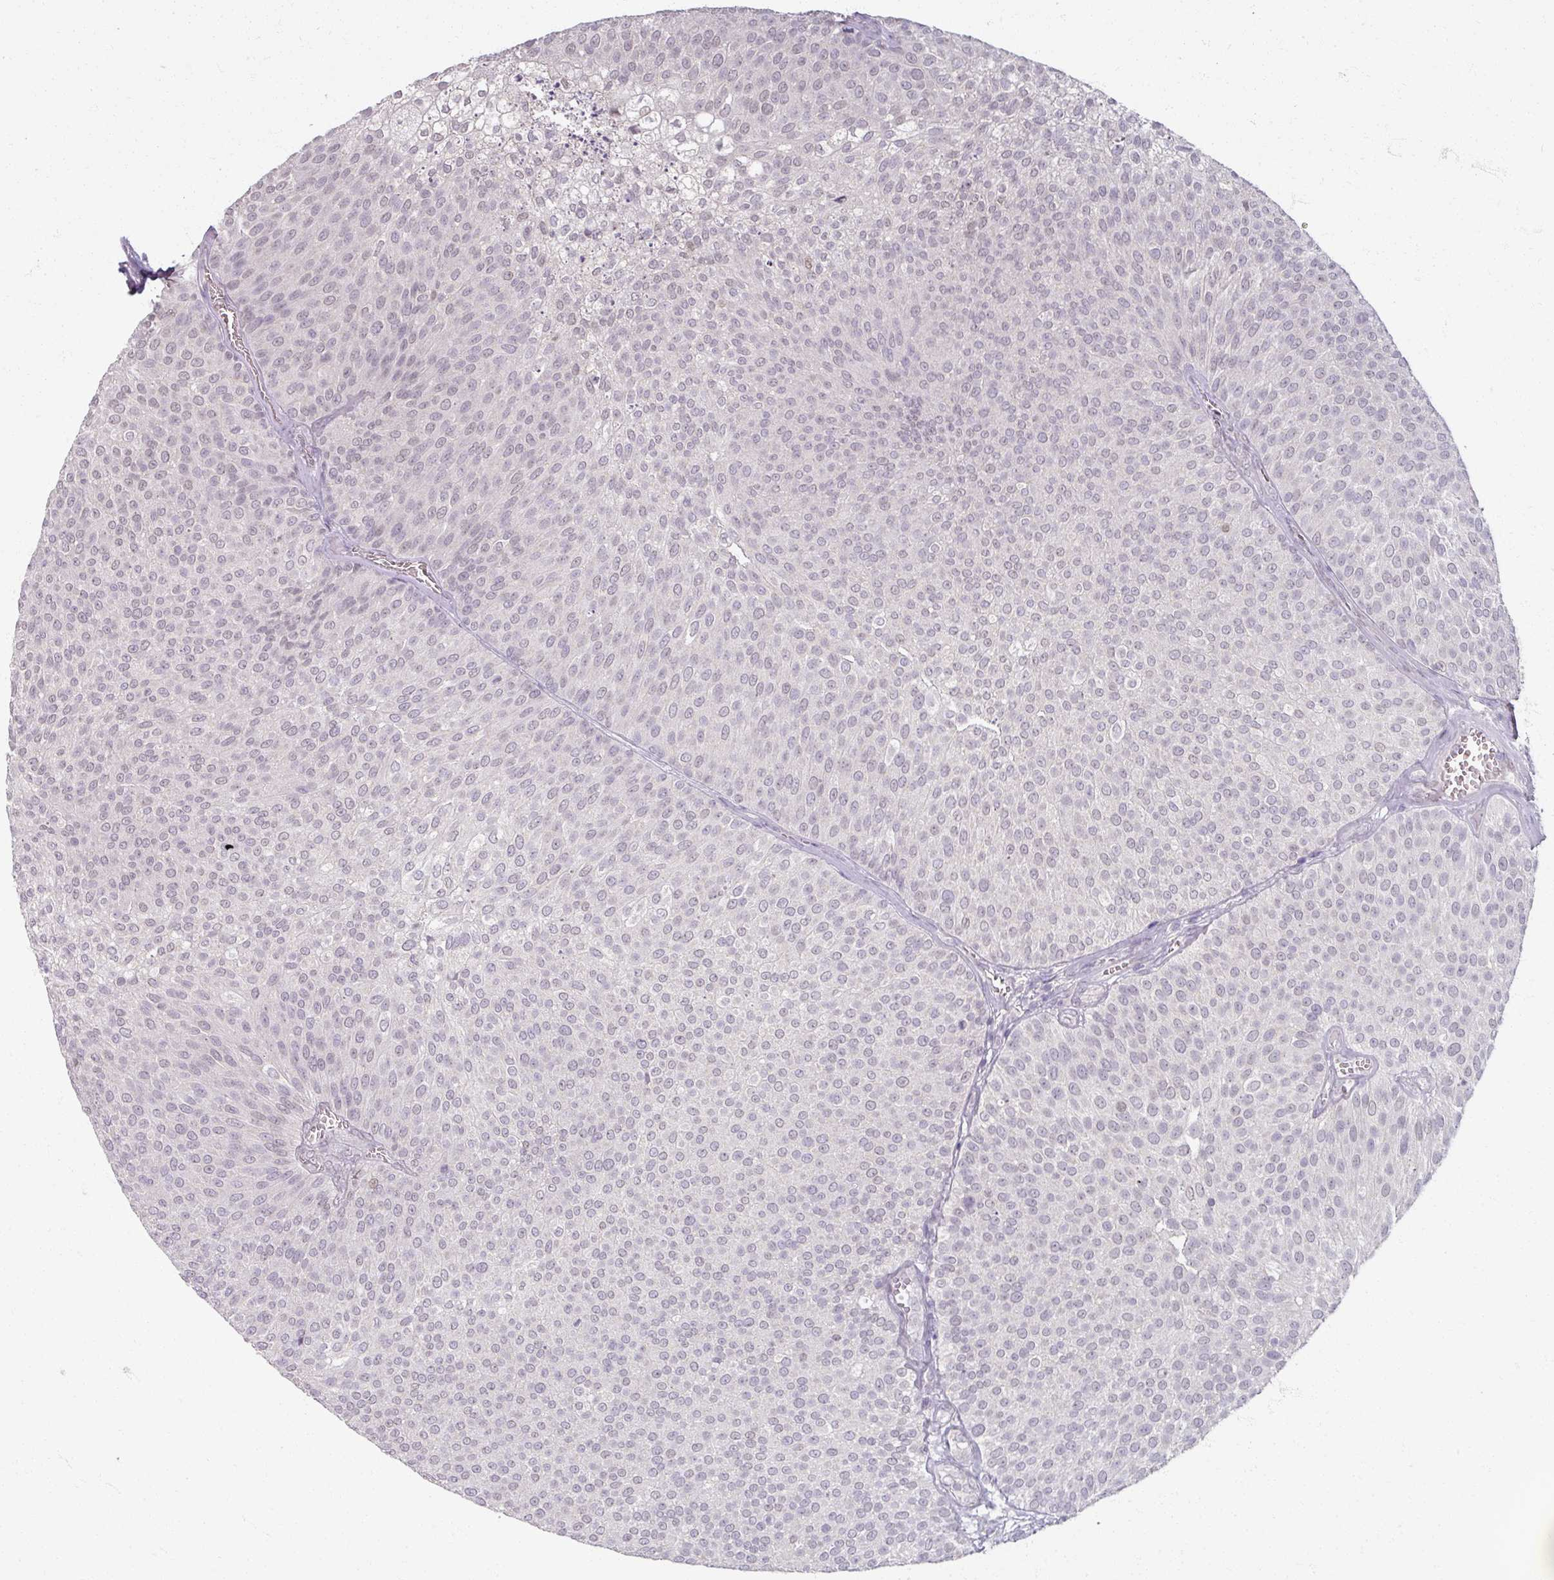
{"staining": {"intensity": "weak", "quantity": "25%-75%", "location": "nuclear"}, "tissue": "urothelial cancer", "cell_type": "Tumor cells", "image_type": "cancer", "snomed": [{"axis": "morphology", "description": "Urothelial carcinoma, Low grade"}, {"axis": "topography", "description": "Urinary bladder"}], "caption": "Immunohistochemistry (IHC) staining of urothelial cancer, which exhibits low levels of weak nuclear expression in approximately 25%-75% of tumor cells indicating weak nuclear protein positivity. The staining was performed using DAB (brown) for protein detection and nuclei were counterstained in hematoxylin (blue).", "gene": "SOX11", "patient": {"sex": "female", "age": 79}}